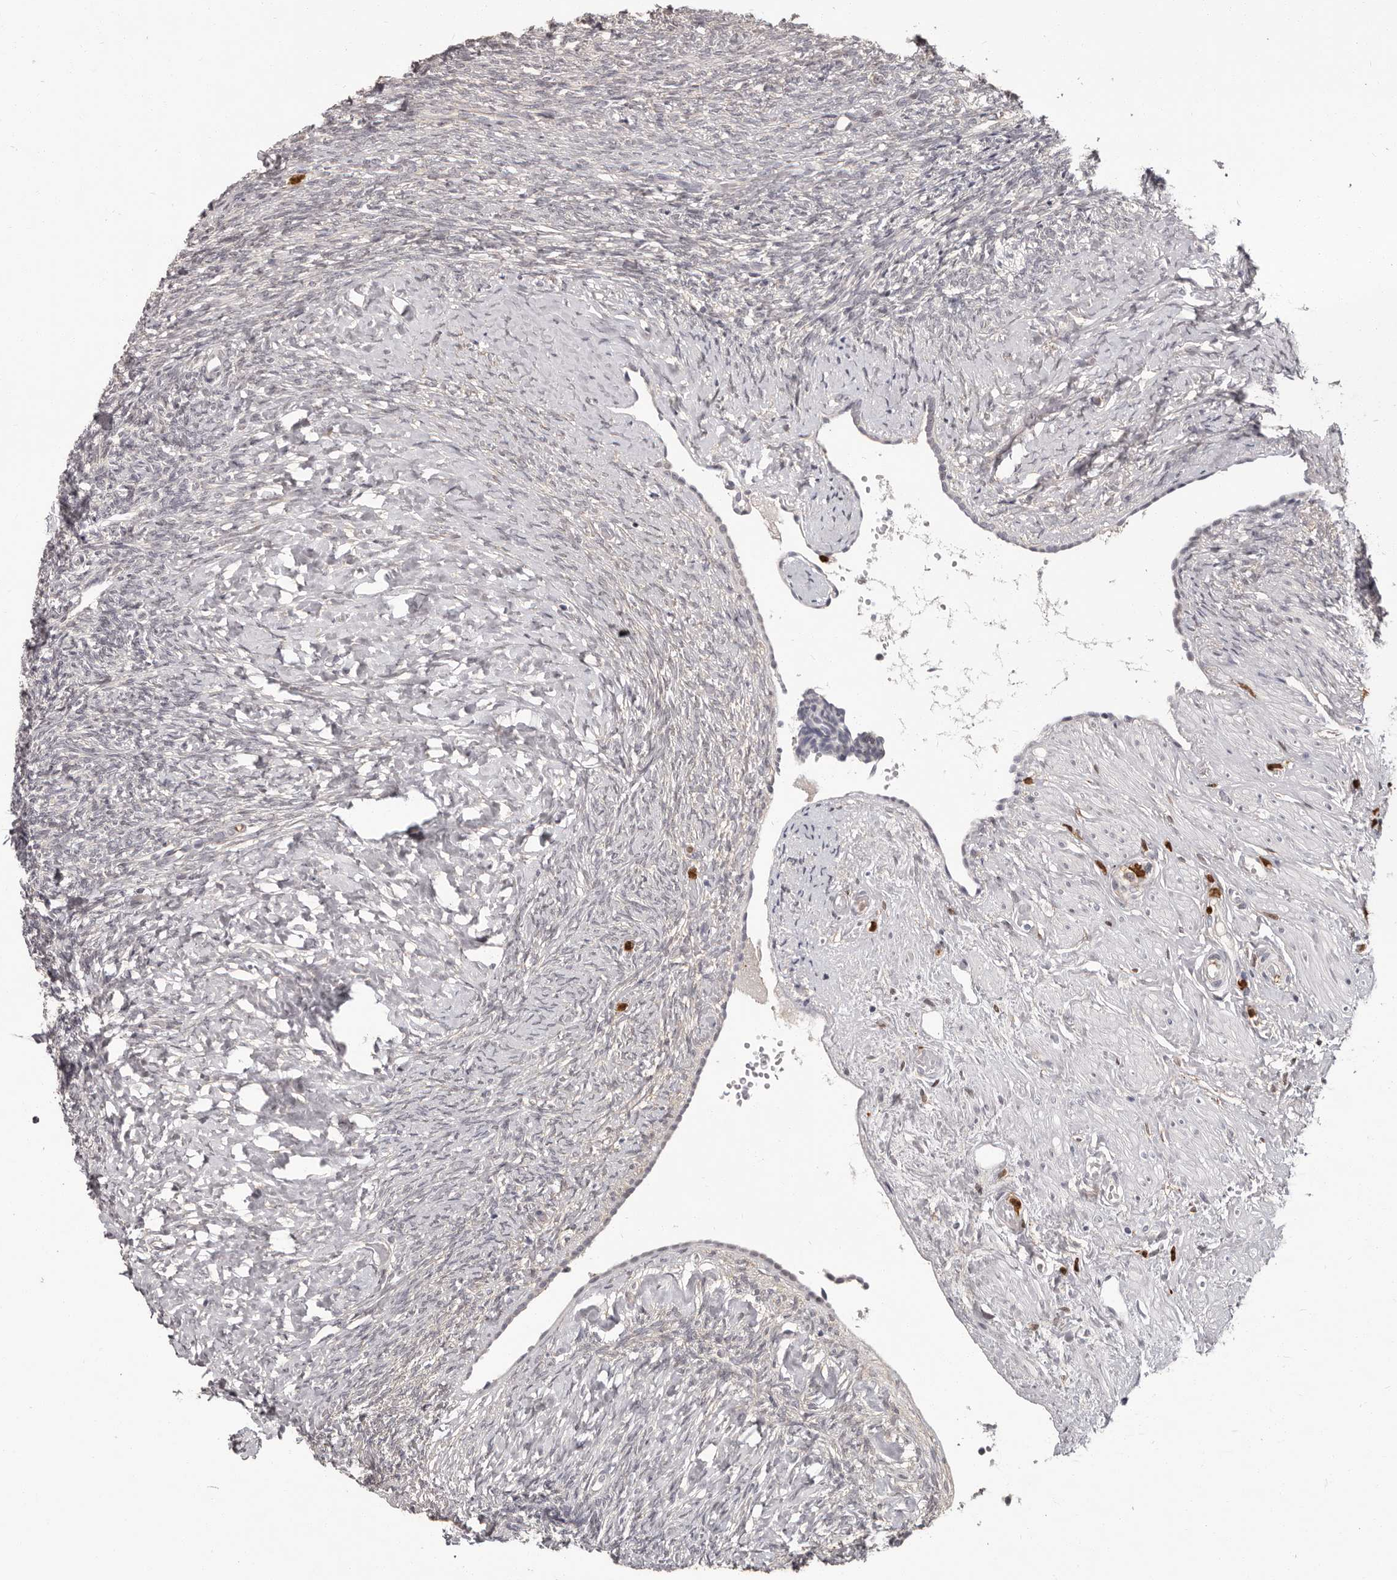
{"staining": {"intensity": "negative", "quantity": "none", "location": "none"}, "tissue": "ovary", "cell_type": "Follicle cells", "image_type": "normal", "snomed": [{"axis": "morphology", "description": "Normal tissue, NOS"}, {"axis": "topography", "description": "Ovary"}], "caption": "A high-resolution micrograph shows IHC staining of unremarkable ovary, which displays no significant staining in follicle cells.", "gene": "GPR157", "patient": {"sex": "female", "age": 41}}